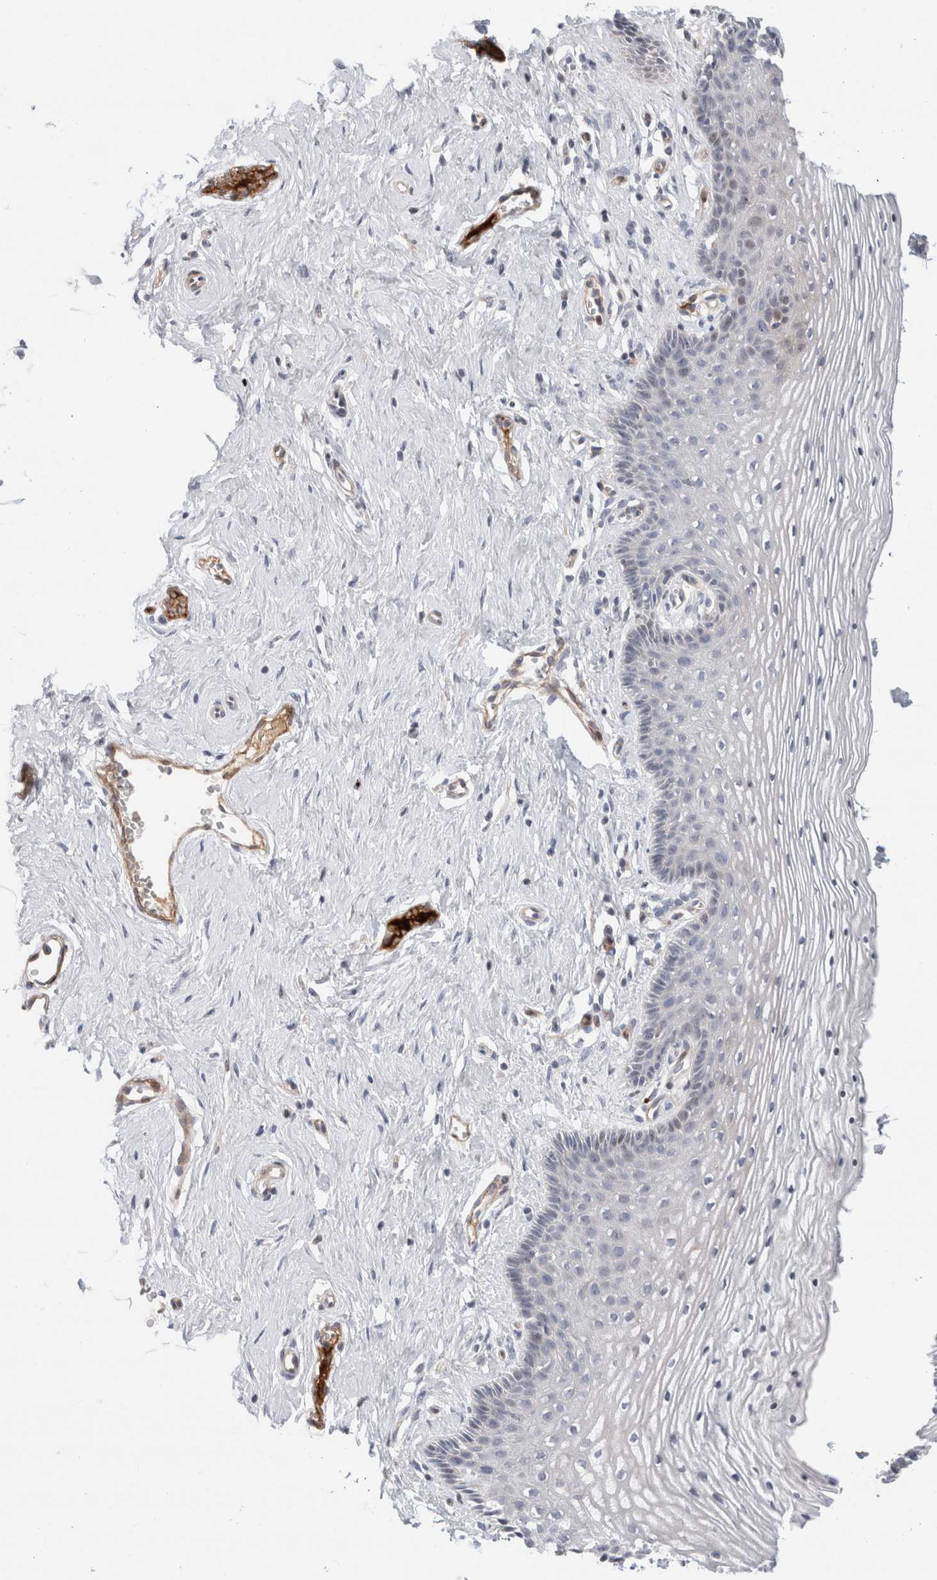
{"staining": {"intensity": "negative", "quantity": "none", "location": "none"}, "tissue": "vagina", "cell_type": "Squamous epithelial cells", "image_type": "normal", "snomed": [{"axis": "morphology", "description": "Normal tissue, NOS"}, {"axis": "topography", "description": "Vagina"}], "caption": "High magnification brightfield microscopy of unremarkable vagina stained with DAB (3,3'-diaminobenzidine) (brown) and counterstained with hematoxylin (blue): squamous epithelial cells show no significant staining.", "gene": "ECHDC2", "patient": {"sex": "female", "age": 32}}